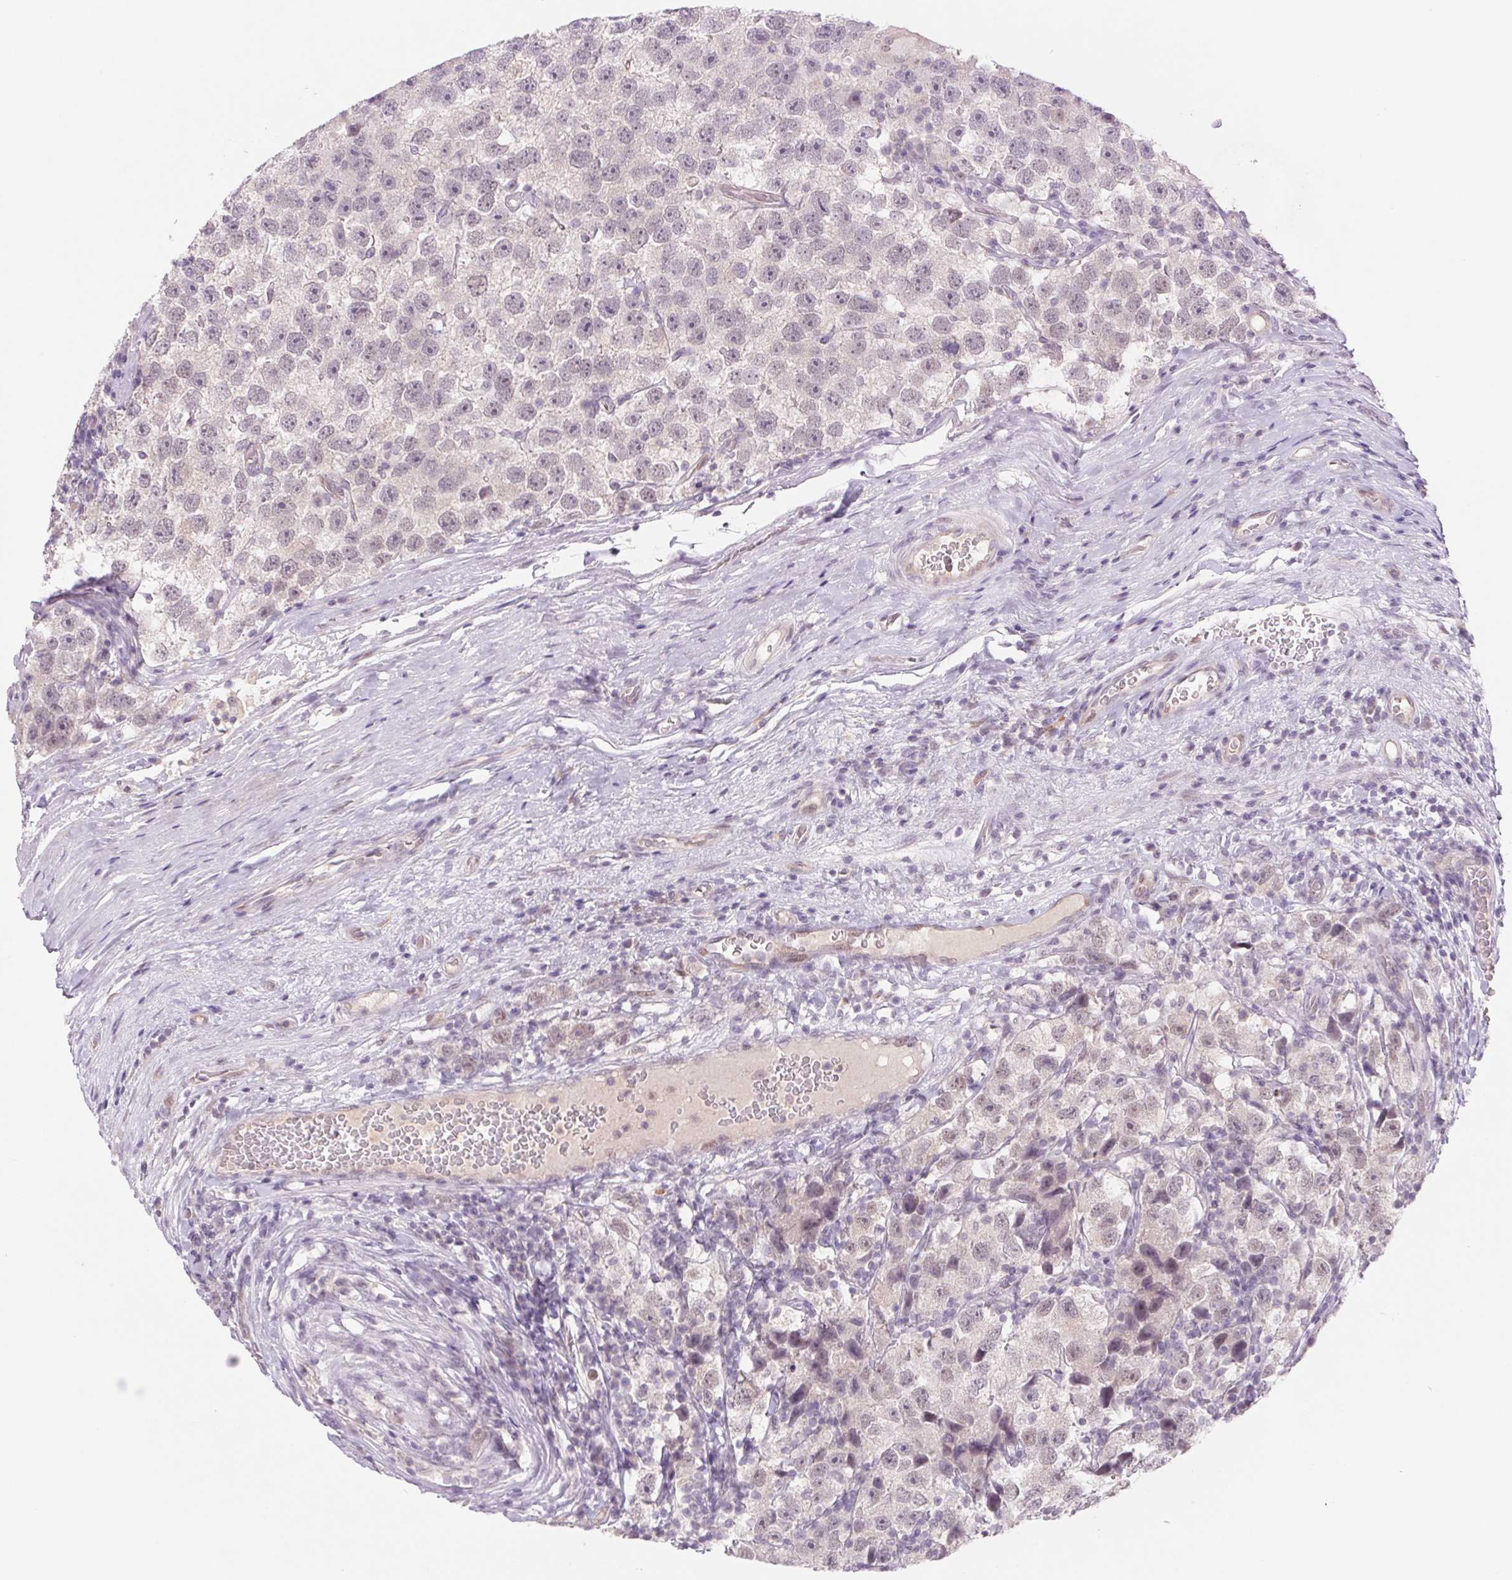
{"staining": {"intensity": "weak", "quantity": "<25%", "location": "nuclear"}, "tissue": "testis cancer", "cell_type": "Tumor cells", "image_type": "cancer", "snomed": [{"axis": "morphology", "description": "Seminoma, NOS"}, {"axis": "topography", "description": "Testis"}], "caption": "Immunohistochemistry histopathology image of neoplastic tissue: seminoma (testis) stained with DAB displays no significant protein expression in tumor cells. (DAB (3,3'-diaminobenzidine) IHC visualized using brightfield microscopy, high magnification).", "gene": "KRT1", "patient": {"sex": "male", "age": 26}}